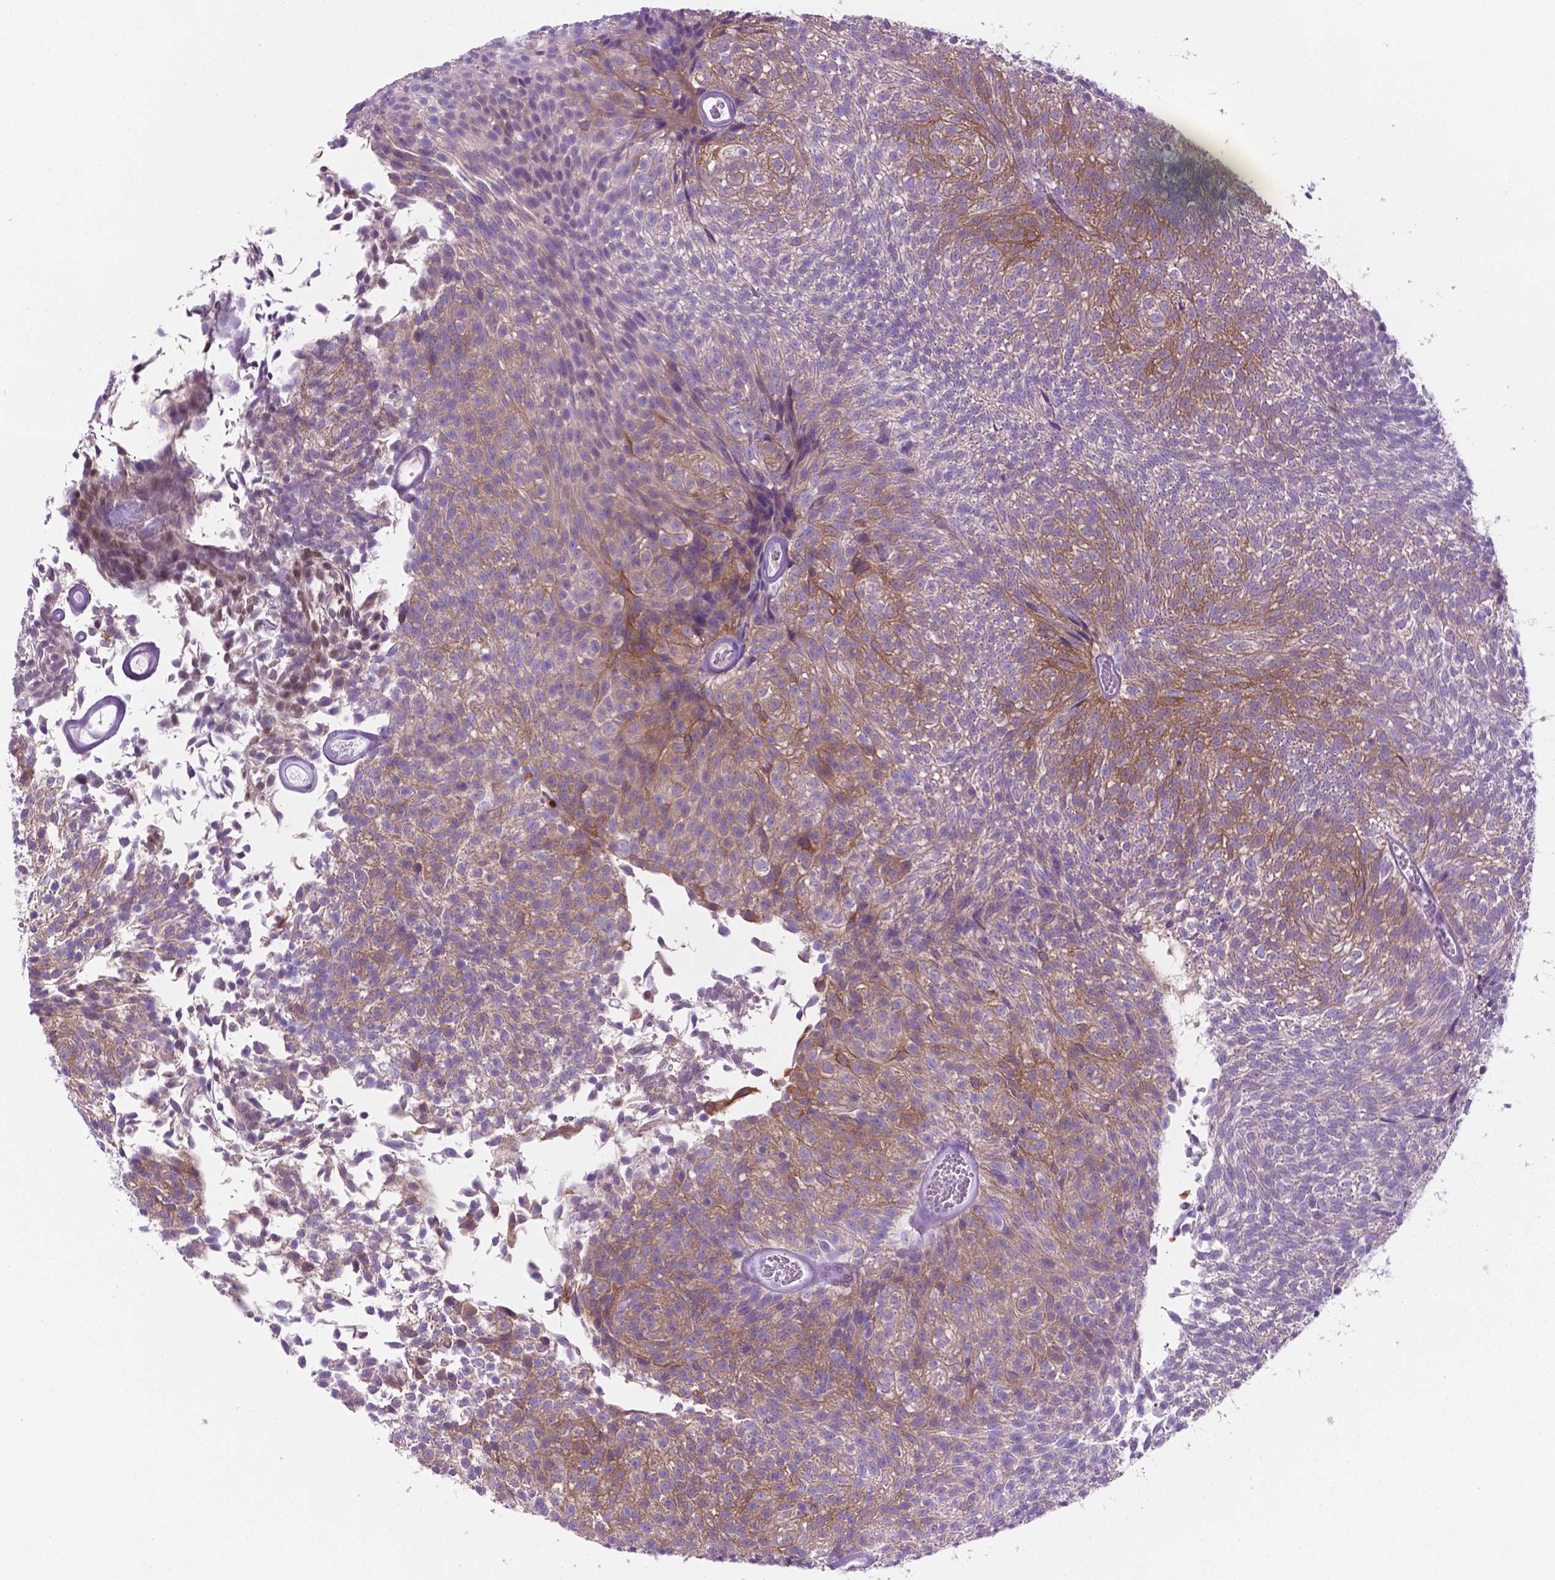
{"staining": {"intensity": "moderate", "quantity": "25%-75%", "location": "cytoplasmic/membranous"}, "tissue": "urothelial cancer", "cell_type": "Tumor cells", "image_type": "cancer", "snomed": [{"axis": "morphology", "description": "Urothelial carcinoma, Low grade"}, {"axis": "topography", "description": "Urinary bladder"}], "caption": "Moderate cytoplasmic/membranous positivity for a protein is appreciated in about 25%-75% of tumor cells of low-grade urothelial carcinoma using immunohistochemistry.", "gene": "POU4F1", "patient": {"sex": "male", "age": 77}}